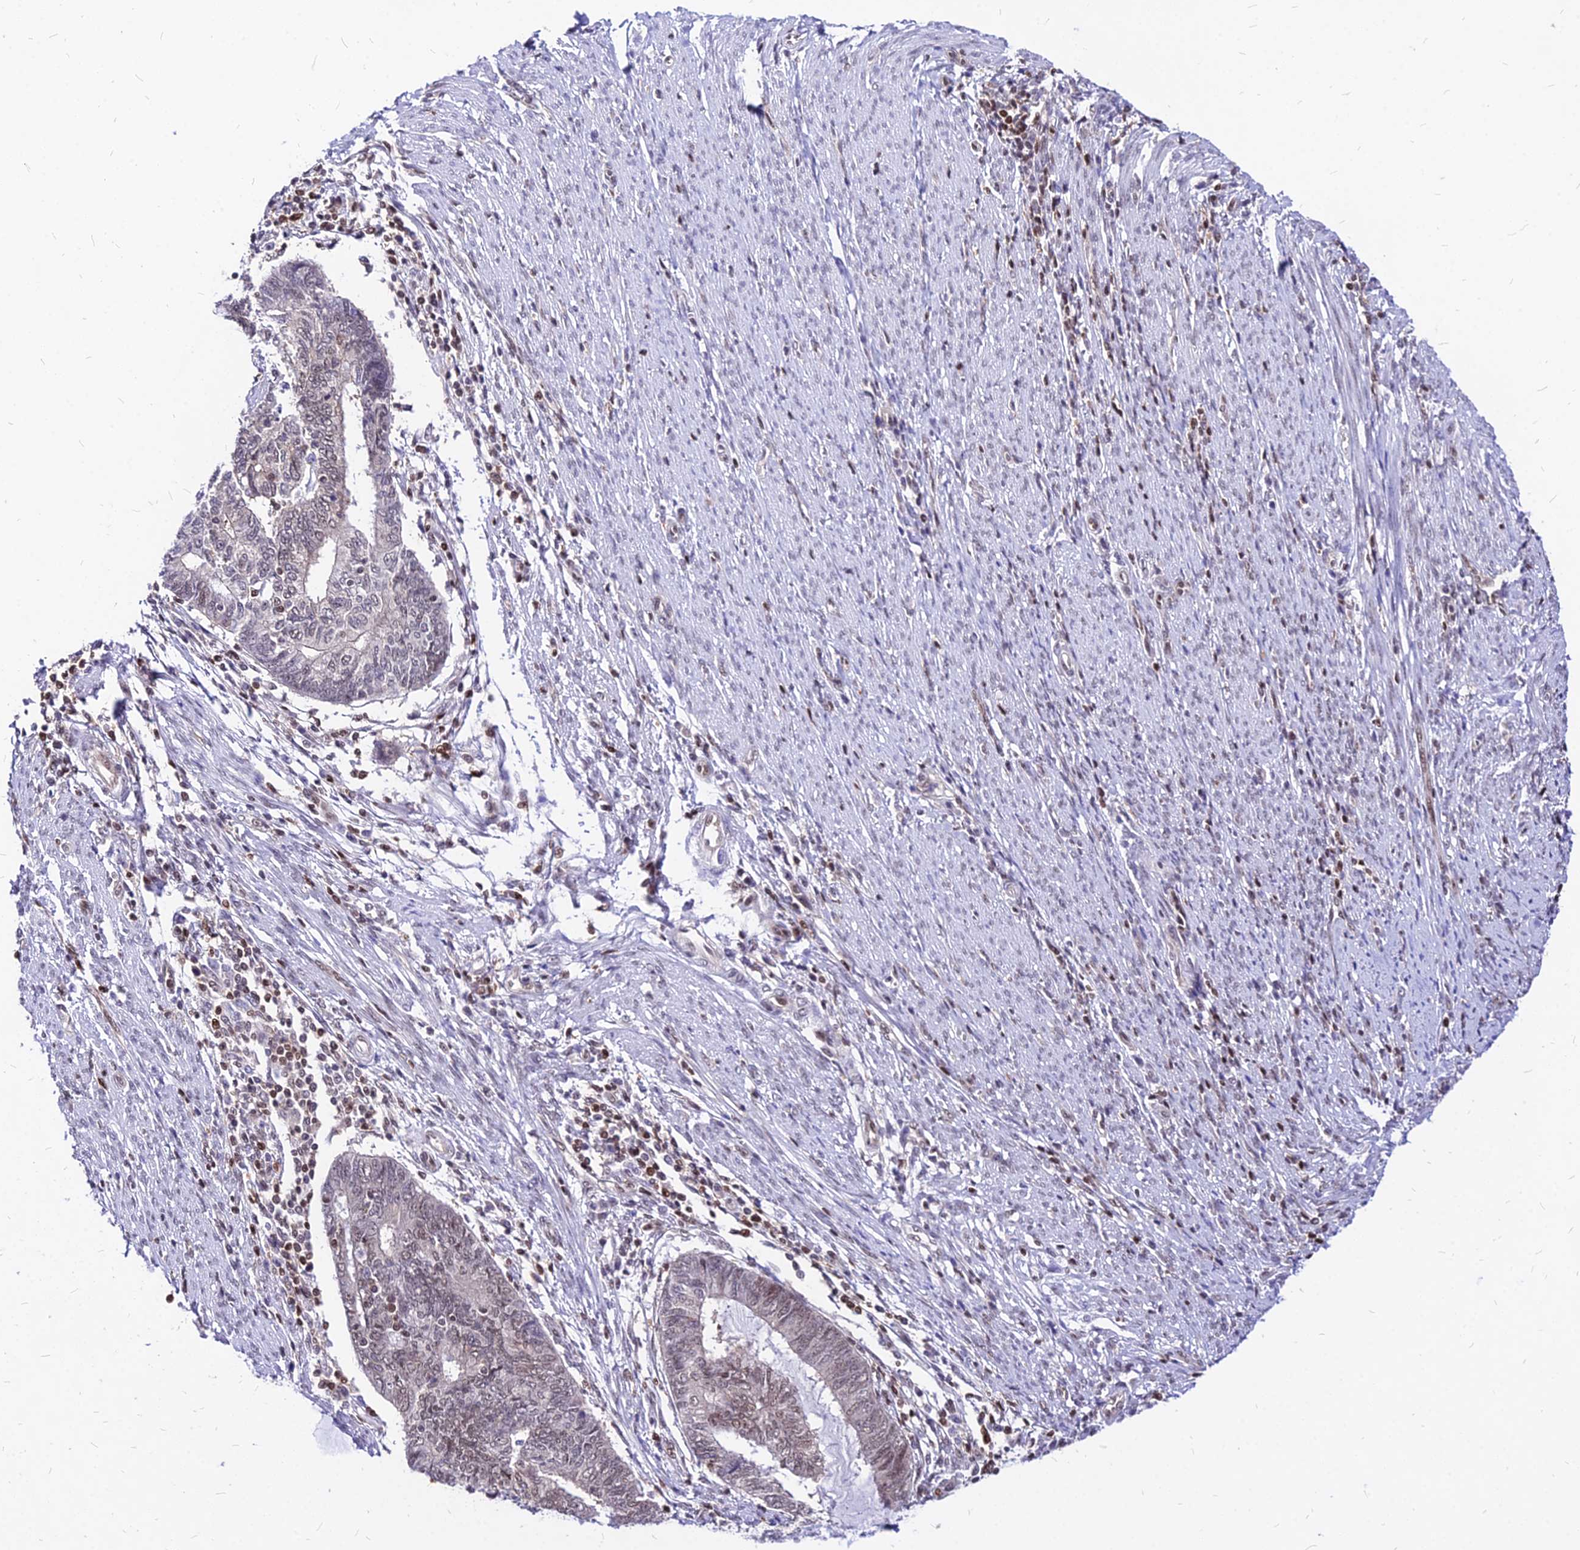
{"staining": {"intensity": "weak", "quantity": "25%-75%", "location": "nuclear"}, "tissue": "endometrial cancer", "cell_type": "Tumor cells", "image_type": "cancer", "snomed": [{"axis": "morphology", "description": "Adenocarcinoma, NOS"}, {"axis": "topography", "description": "Uterus"}, {"axis": "topography", "description": "Endometrium"}], "caption": "Adenocarcinoma (endometrial) tissue demonstrates weak nuclear positivity in approximately 25%-75% of tumor cells", "gene": "PAXX", "patient": {"sex": "female", "age": 70}}